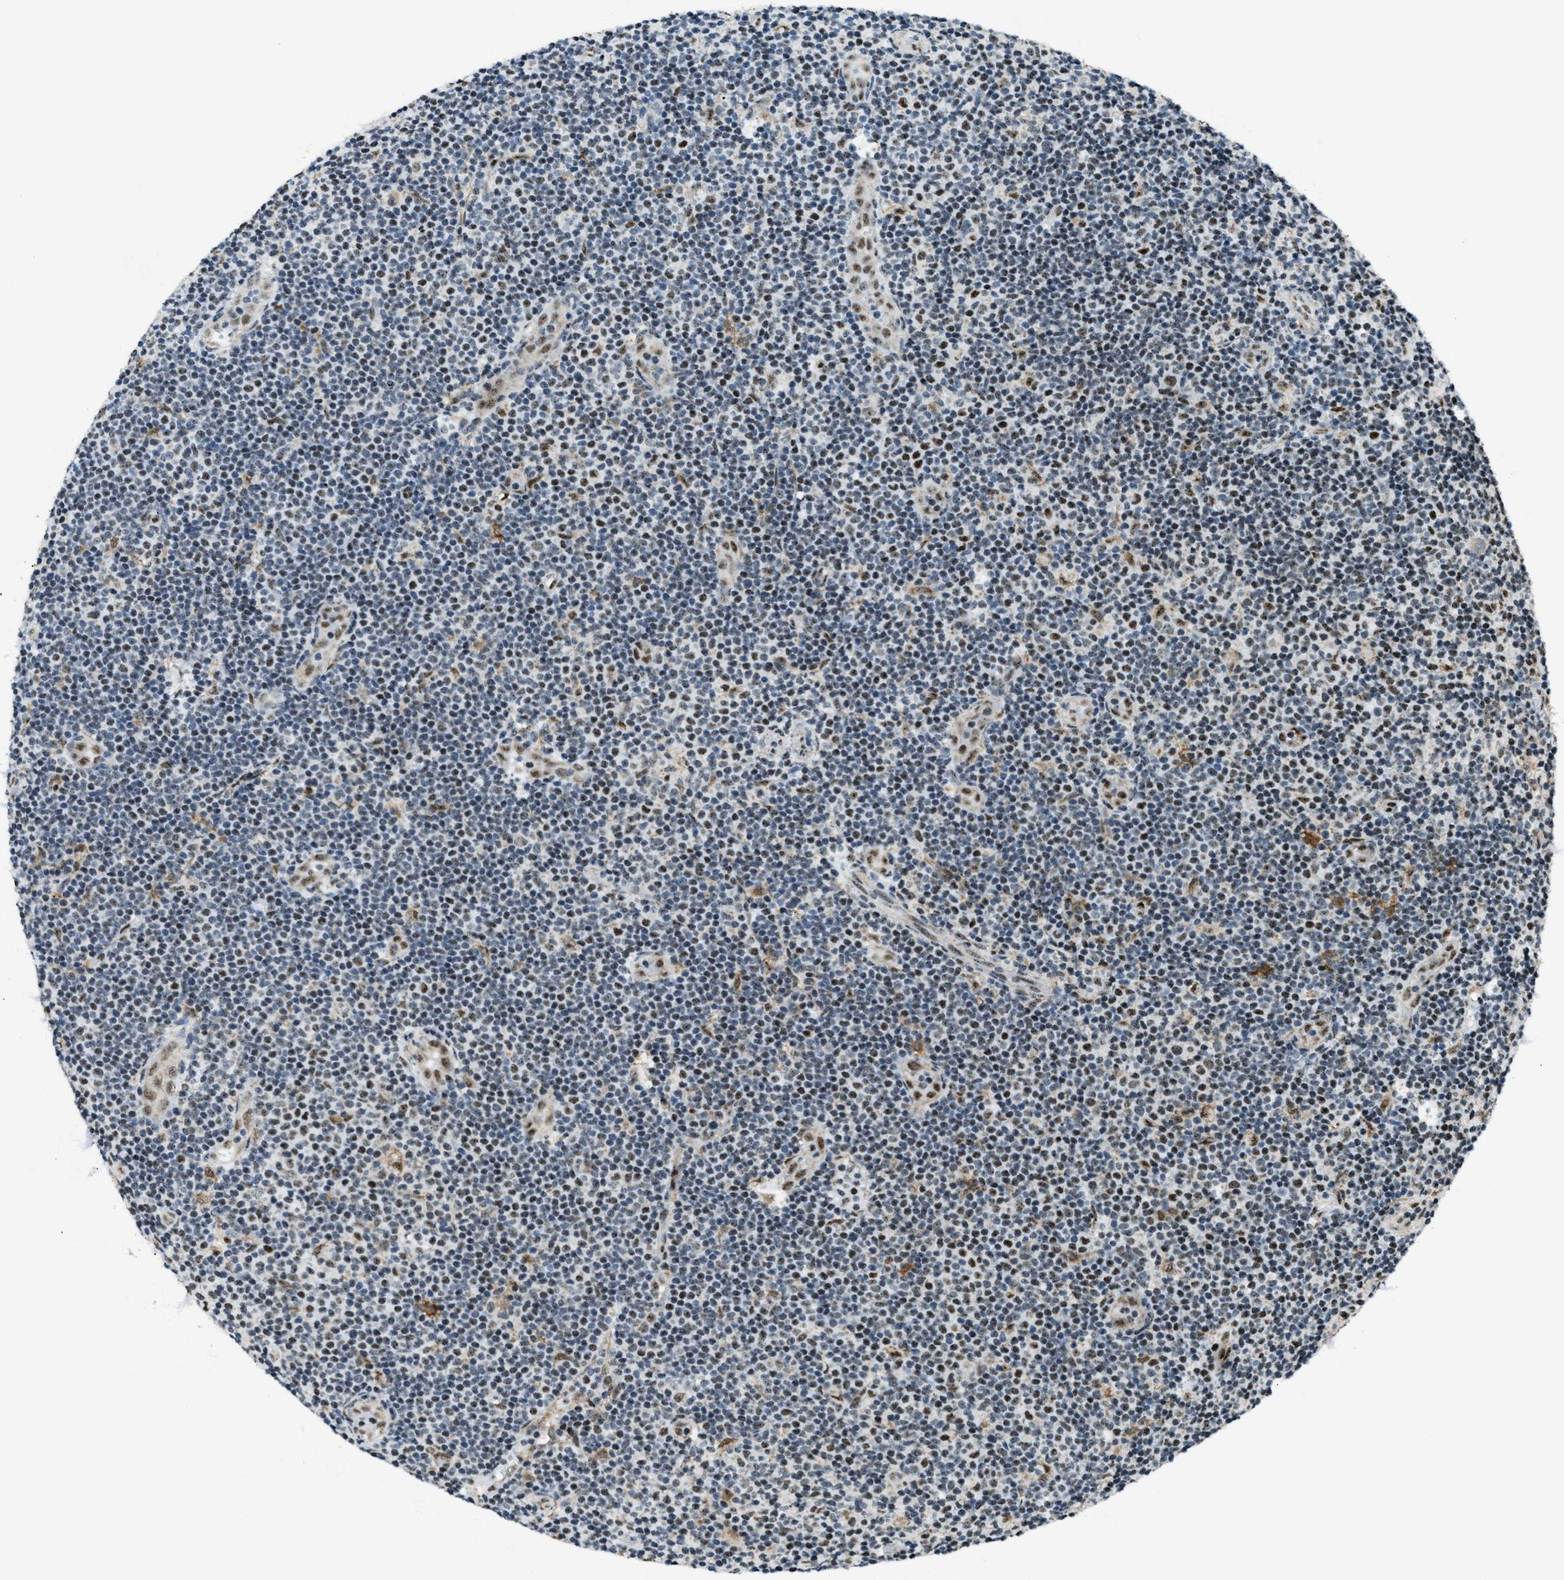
{"staining": {"intensity": "strong", "quantity": "25%-75%", "location": "cytoplasmic/membranous,nuclear"}, "tissue": "lymphoma", "cell_type": "Tumor cells", "image_type": "cancer", "snomed": [{"axis": "morphology", "description": "Malignant lymphoma, non-Hodgkin's type, Low grade"}, {"axis": "topography", "description": "Lymph node"}], "caption": "Brown immunohistochemical staining in low-grade malignant lymphoma, non-Hodgkin's type exhibits strong cytoplasmic/membranous and nuclear expression in approximately 25%-75% of tumor cells.", "gene": "SP100", "patient": {"sex": "male", "age": 83}}